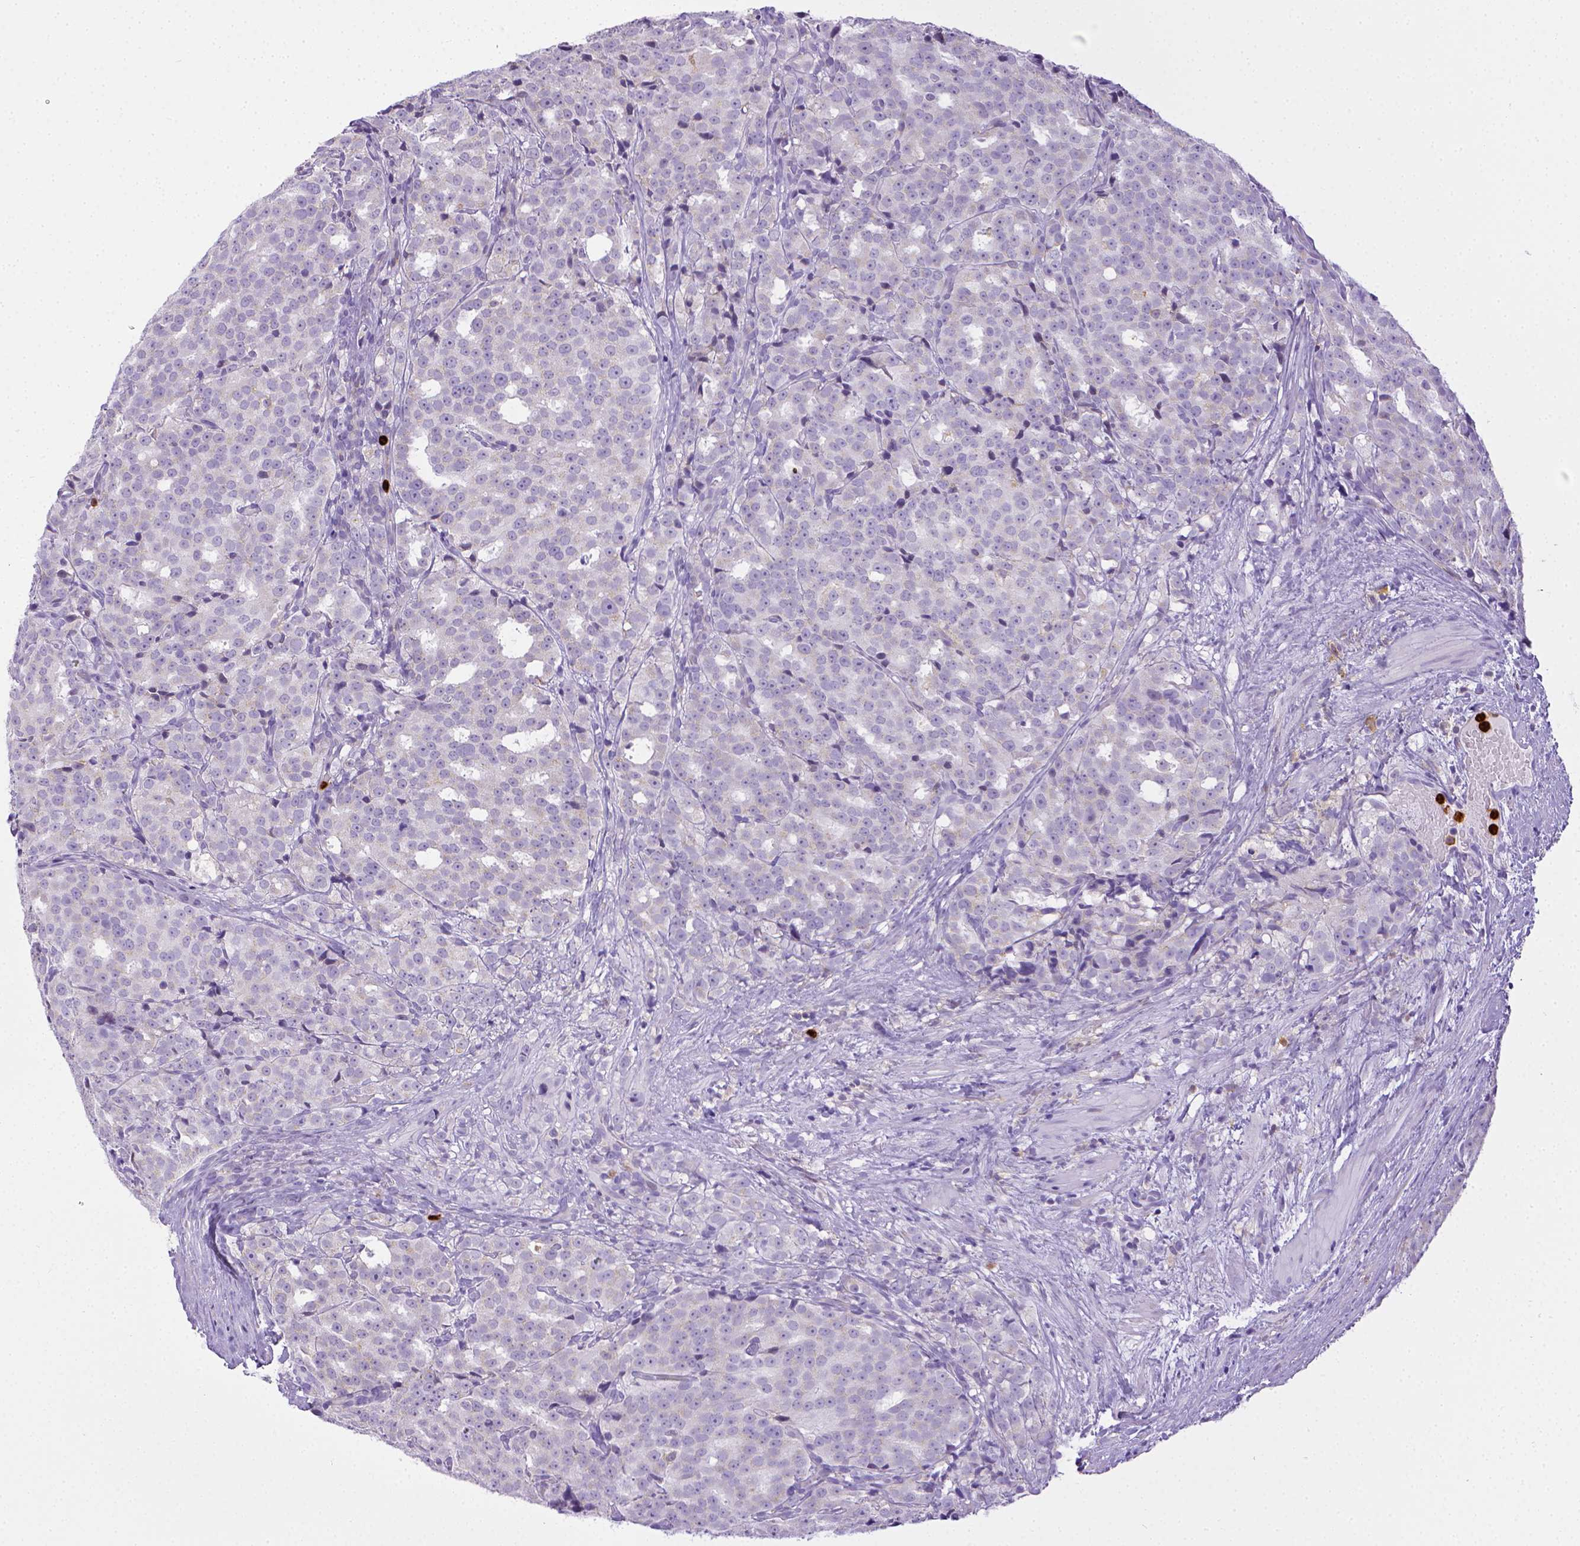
{"staining": {"intensity": "negative", "quantity": "none", "location": "none"}, "tissue": "prostate cancer", "cell_type": "Tumor cells", "image_type": "cancer", "snomed": [{"axis": "morphology", "description": "Adenocarcinoma, High grade"}, {"axis": "topography", "description": "Prostate"}], "caption": "Image shows no protein staining in tumor cells of prostate adenocarcinoma (high-grade) tissue.", "gene": "ITGAM", "patient": {"sex": "male", "age": 53}}